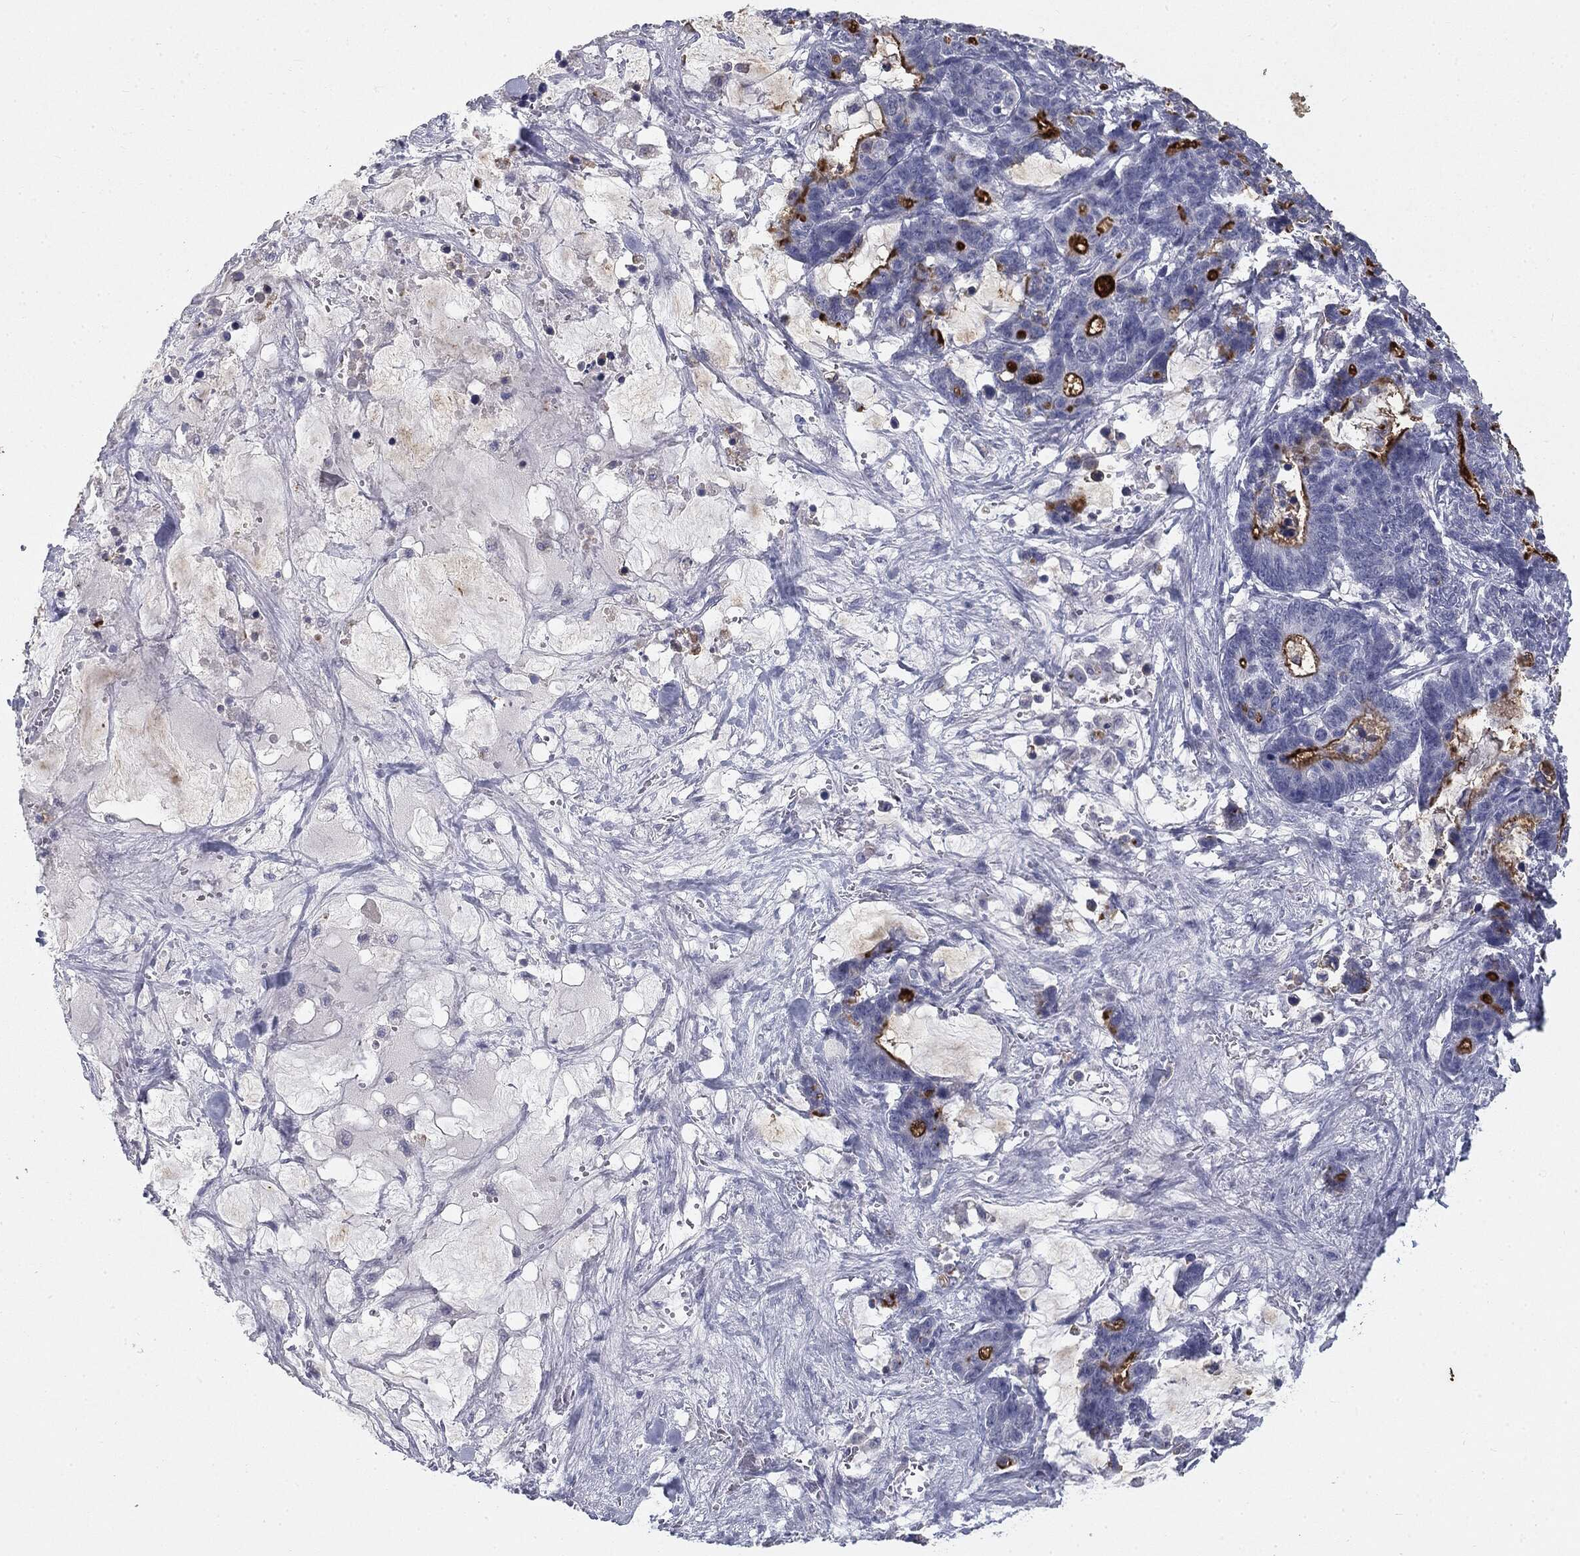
{"staining": {"intensity": "strong", "quantity": "<25%", "location": "cytoplasmic/membranous"}, "tissue": "stomach cancer", "cell_type": "Tumor cells", "image_type": "cancer", "snomed": [{"axis": "morphology", "description": "Normal tissue, NOS"}, {"axis": "morphology", "description": "Adenocarcinoma, NOS"}, {"axis": "topography", "description": "Stomach"}], "caption": "Immunohistochemical staining of stomach cancer displays medium levels of strong cytoplasmic/membranous staining in approximately <25% of tumor cells.", "gene": "MUC1", "patient": {"sex": "female", "age": 64}}